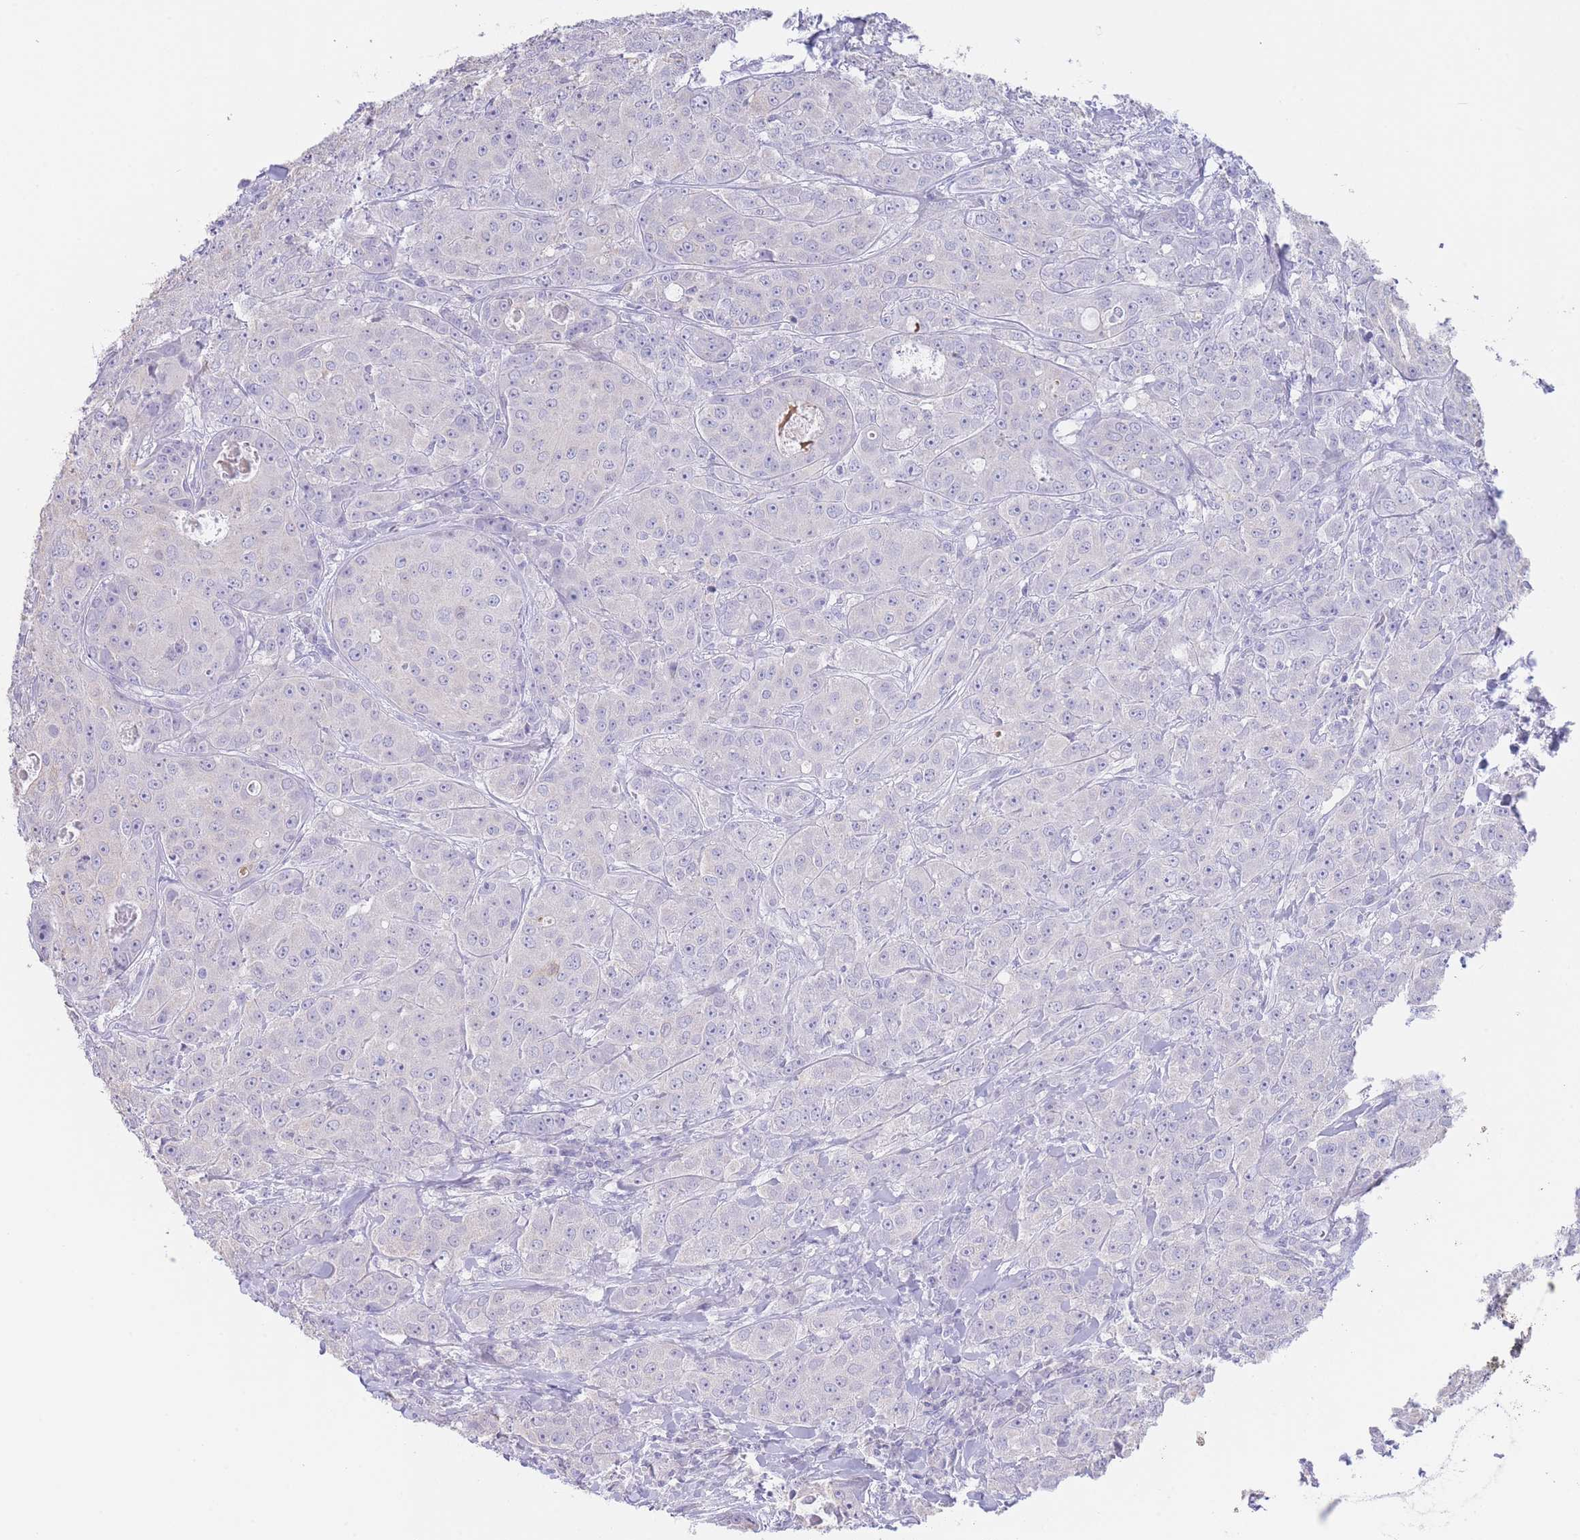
{"staining": {"intensity": "negative", "quantity": "none", "location": "none"}, "tissue": "breast cancer", "cell_type": "Tumor cells", "image_type": "cancer", "snomed": [{"axis": "morphology", "description": "Duct carcinoma"}, {"axis": "topography", "description": "Breast"}], "caption": "DAB (3,3'-diaminobenzidine) immunohistochemical staining of human breast infiltrating ductal carcinoma shows no significant staining in tumor cells.", "gene": "CD37", "patient": {"sex": "female", "age": 43}}